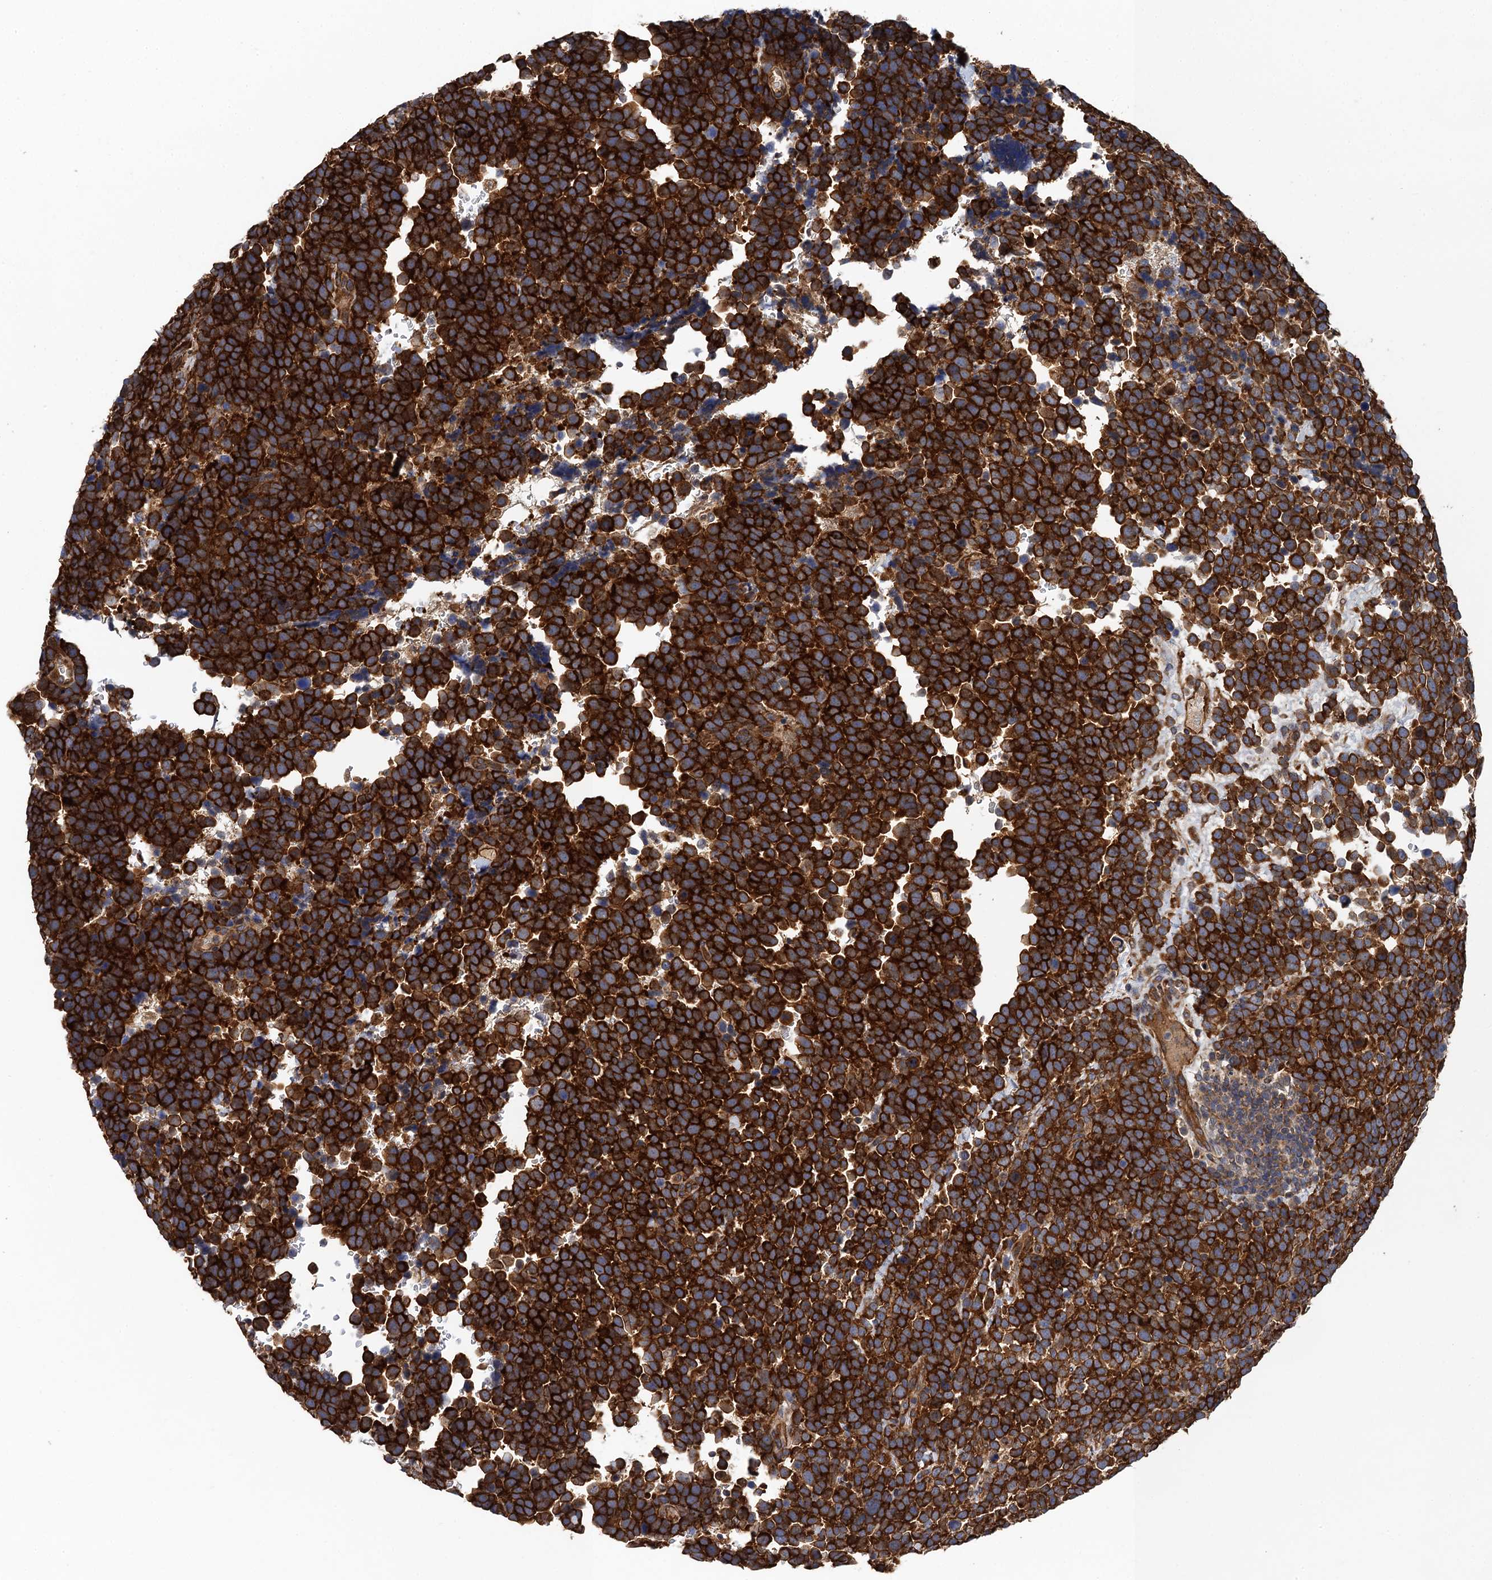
{"staining": {"intensity": "strong", "quantity": ">75%", "location": "cytoplasmic/membranous"}, "tissue": "urothelial cancer", "cell_type": "Tumor cells", "image_type": "cancer", "snomed": [{"axis": "morphology", "description": "Urothelial carcinoma, High grade"}, {"axis": "topography", "description": "Urinary bladder"}], "caption": "Urothelial cancer stained with a protein marker exhibits strong staining in tumor cells.", "gene": "PJA2", "patient": {"sex": "female", "age": 82}}